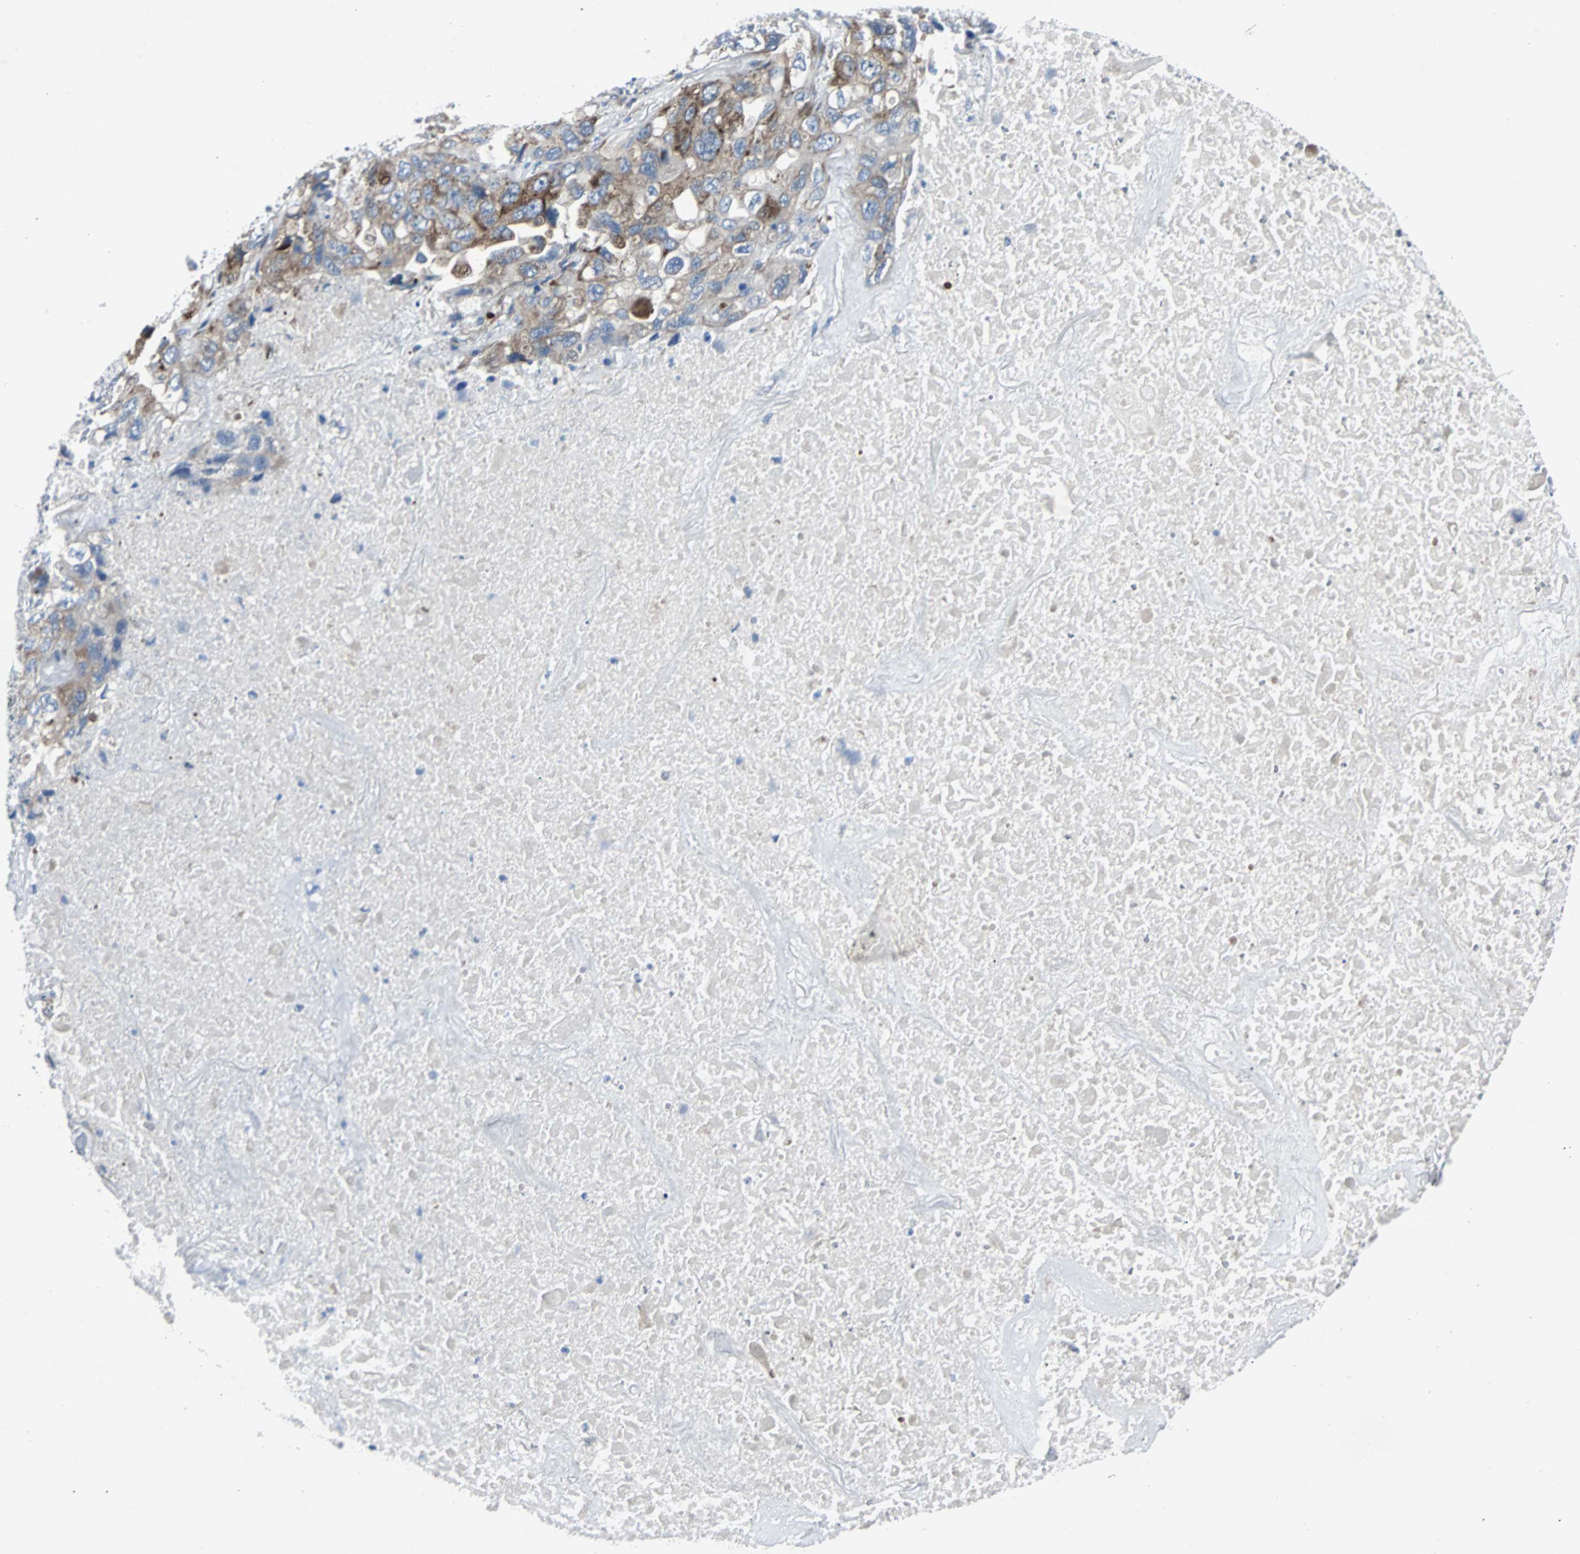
{"staining": {"intensity": "moderate", "quantity": ">75%", "location": "cytoplasmic/membranous"}, "tissue": "lung cancer", "cell_type": "Tumor cells", "image_type": "cancer", "snomed": [{"axis": "morphology", "description": "Squamous cell carcinoma, NOS"}, {"axis": "topography", "description": "Lung"}], "caption": "DAB (3,3'-diaminobenzidine) immunohistochemical staining of lung cancer (squamous cell carcinoma) shows moderate cytoplasmic/membranous protein staining in about >75% of tumor cells.", "gene": "BBC3", "patient": {"sex": "female", "age": 73}}